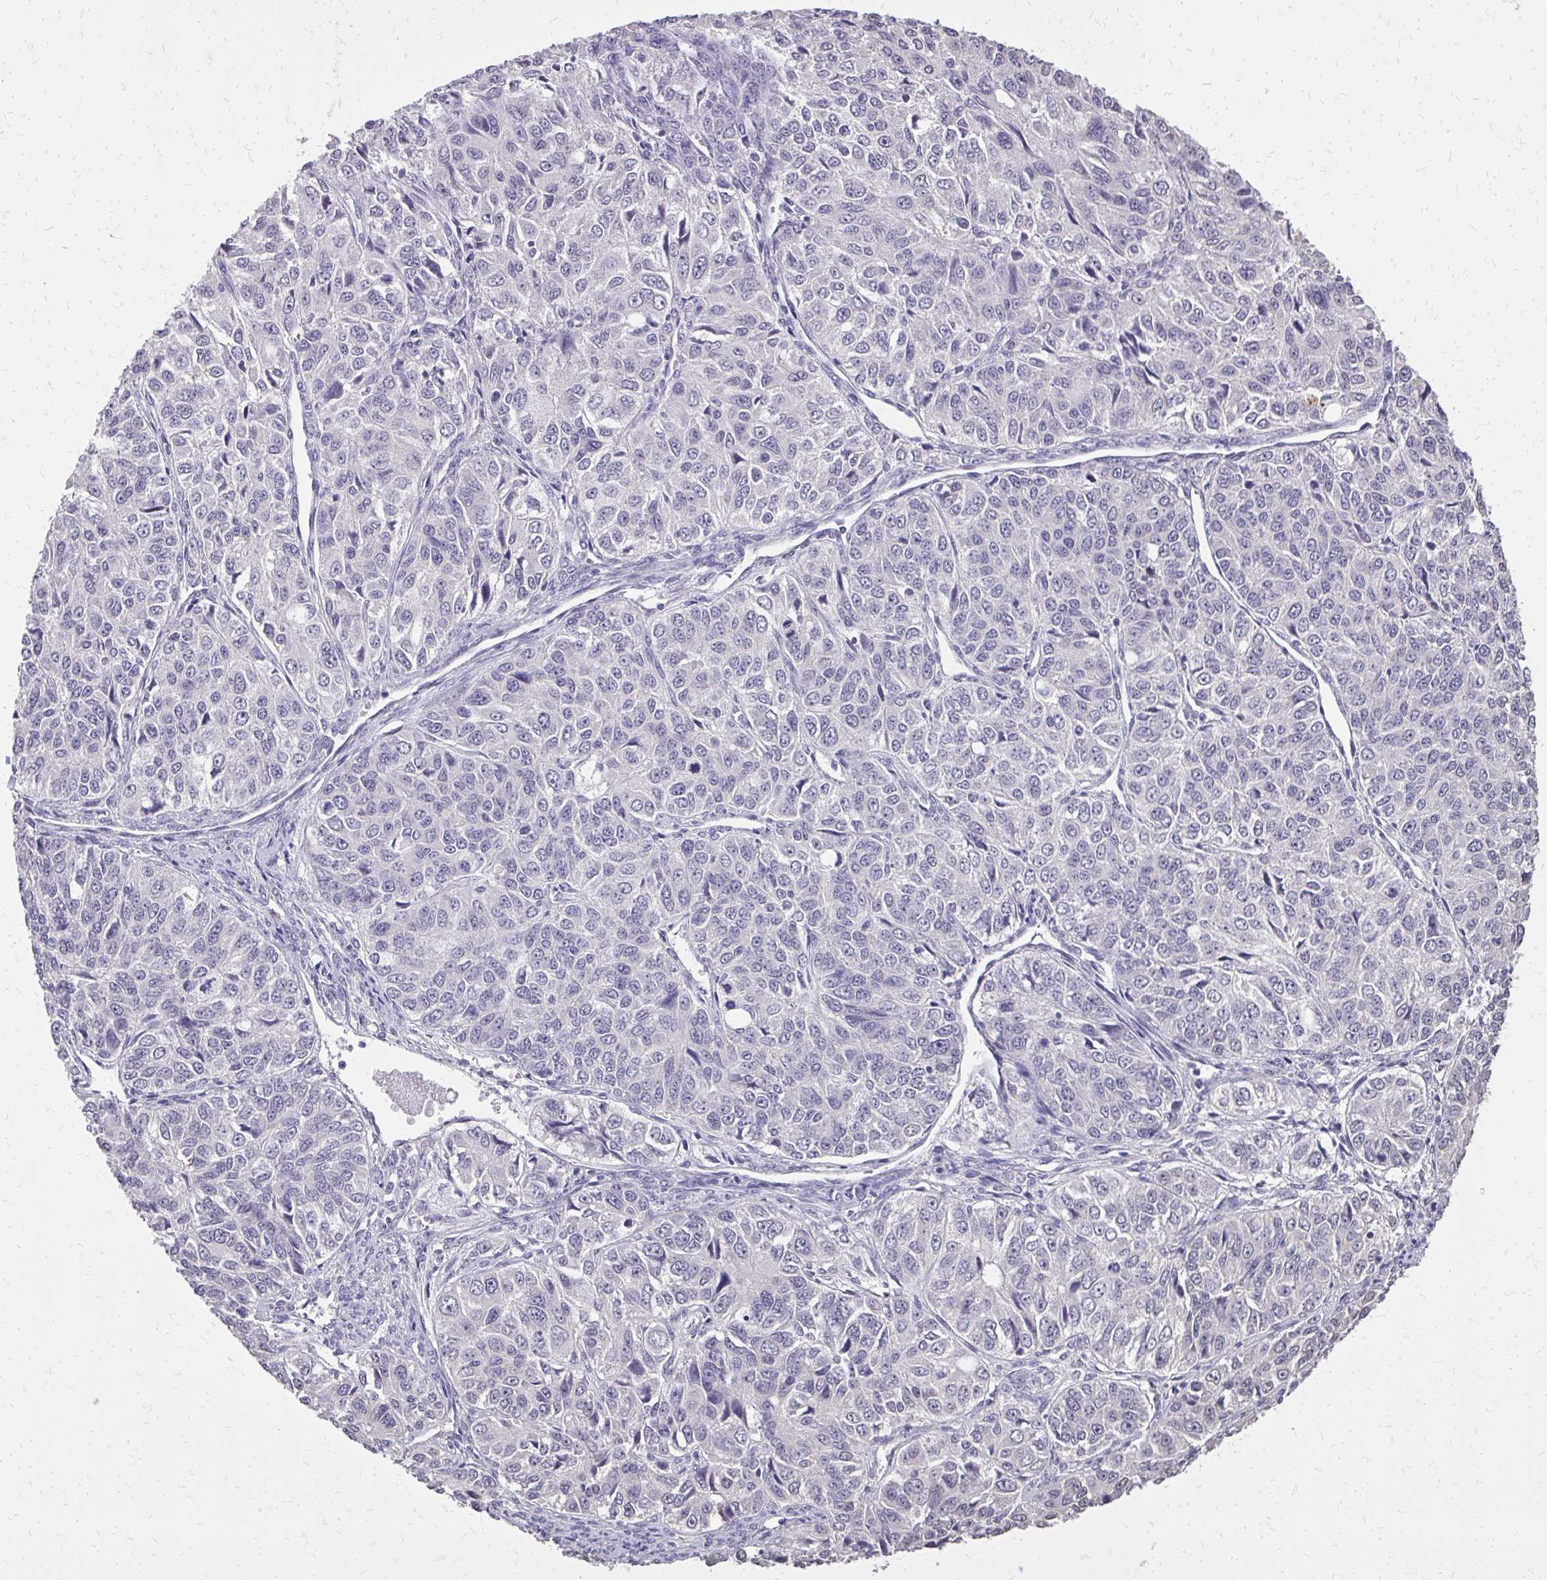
{"staining": {"intensity": "negative", "quantity": "none", "location": "none"}, "tissue": "ovarian cancer", "cell_type": "Tumor cells", "image_type": "cancer", "snomed": [{"axis": "morphology", "description": "Carcinoma, endometroid"}, {"axis": "topography", "description": "Ovary"}], "caption": "Immunohistochemistry (IHC) image of neoplastic tissue: ovarian cancer stained with DAB exhibits no significant protein positivity in tumor cells.", "gene": "AKAP5", "patient": {"sex": "female", "age": 51}}